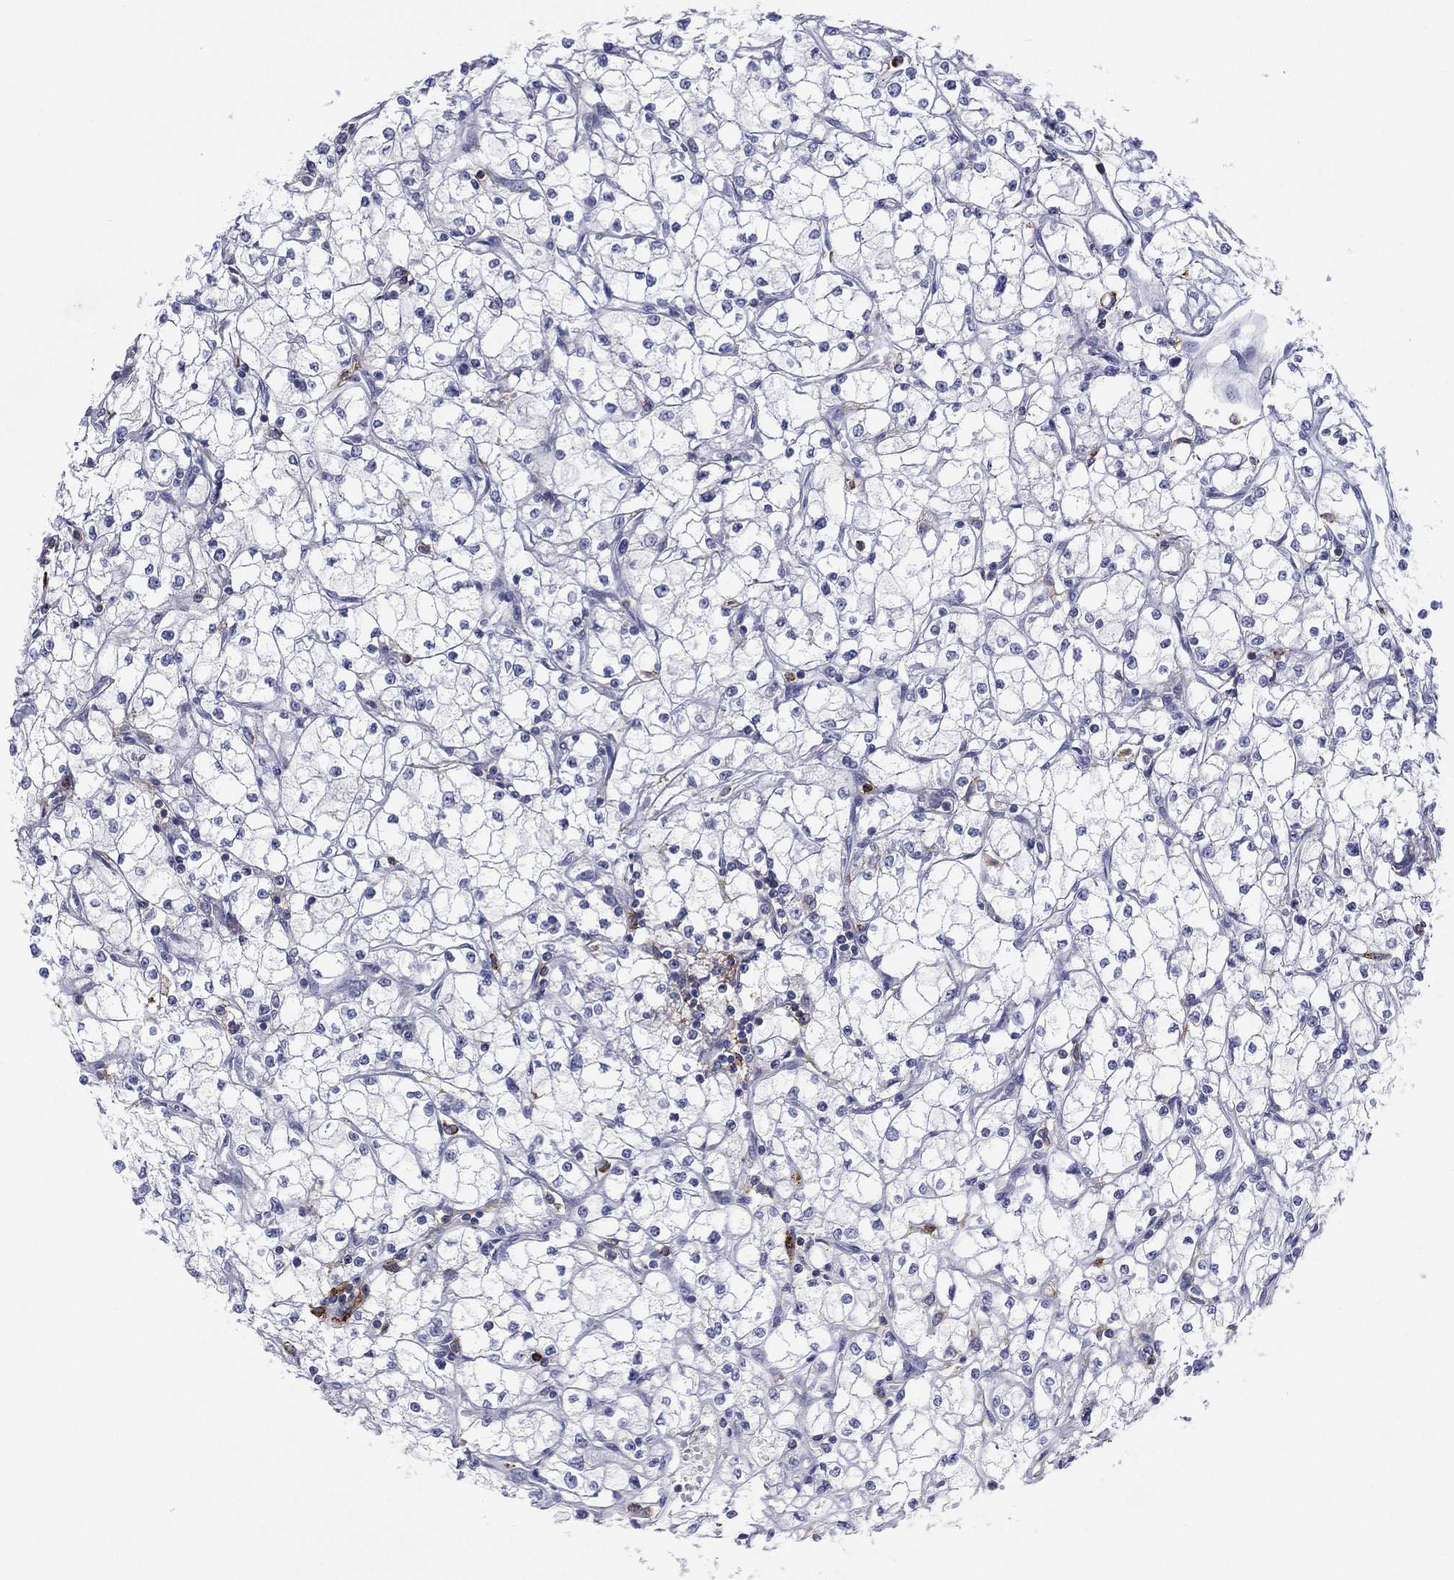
{"staining": {"intensity": "negative", "quantity": "none", "location": "none"}, "tissue": "renal cancer", "cell_type": "Tumor cells", "image_type": "cancer", "snomed": [{"axis": "morphology", "description": "Adenocarcinoma, NOS"}, {"axis": "topography", "description": "Kidney"}], "caption": "Immunohistochemistry photomicrograph of human renal cancer stained for a protein (brown), which exhibits no positivity in tumor cells.", "gene": "SELPLG", "patient": {"sex": "male", "age": 67}}